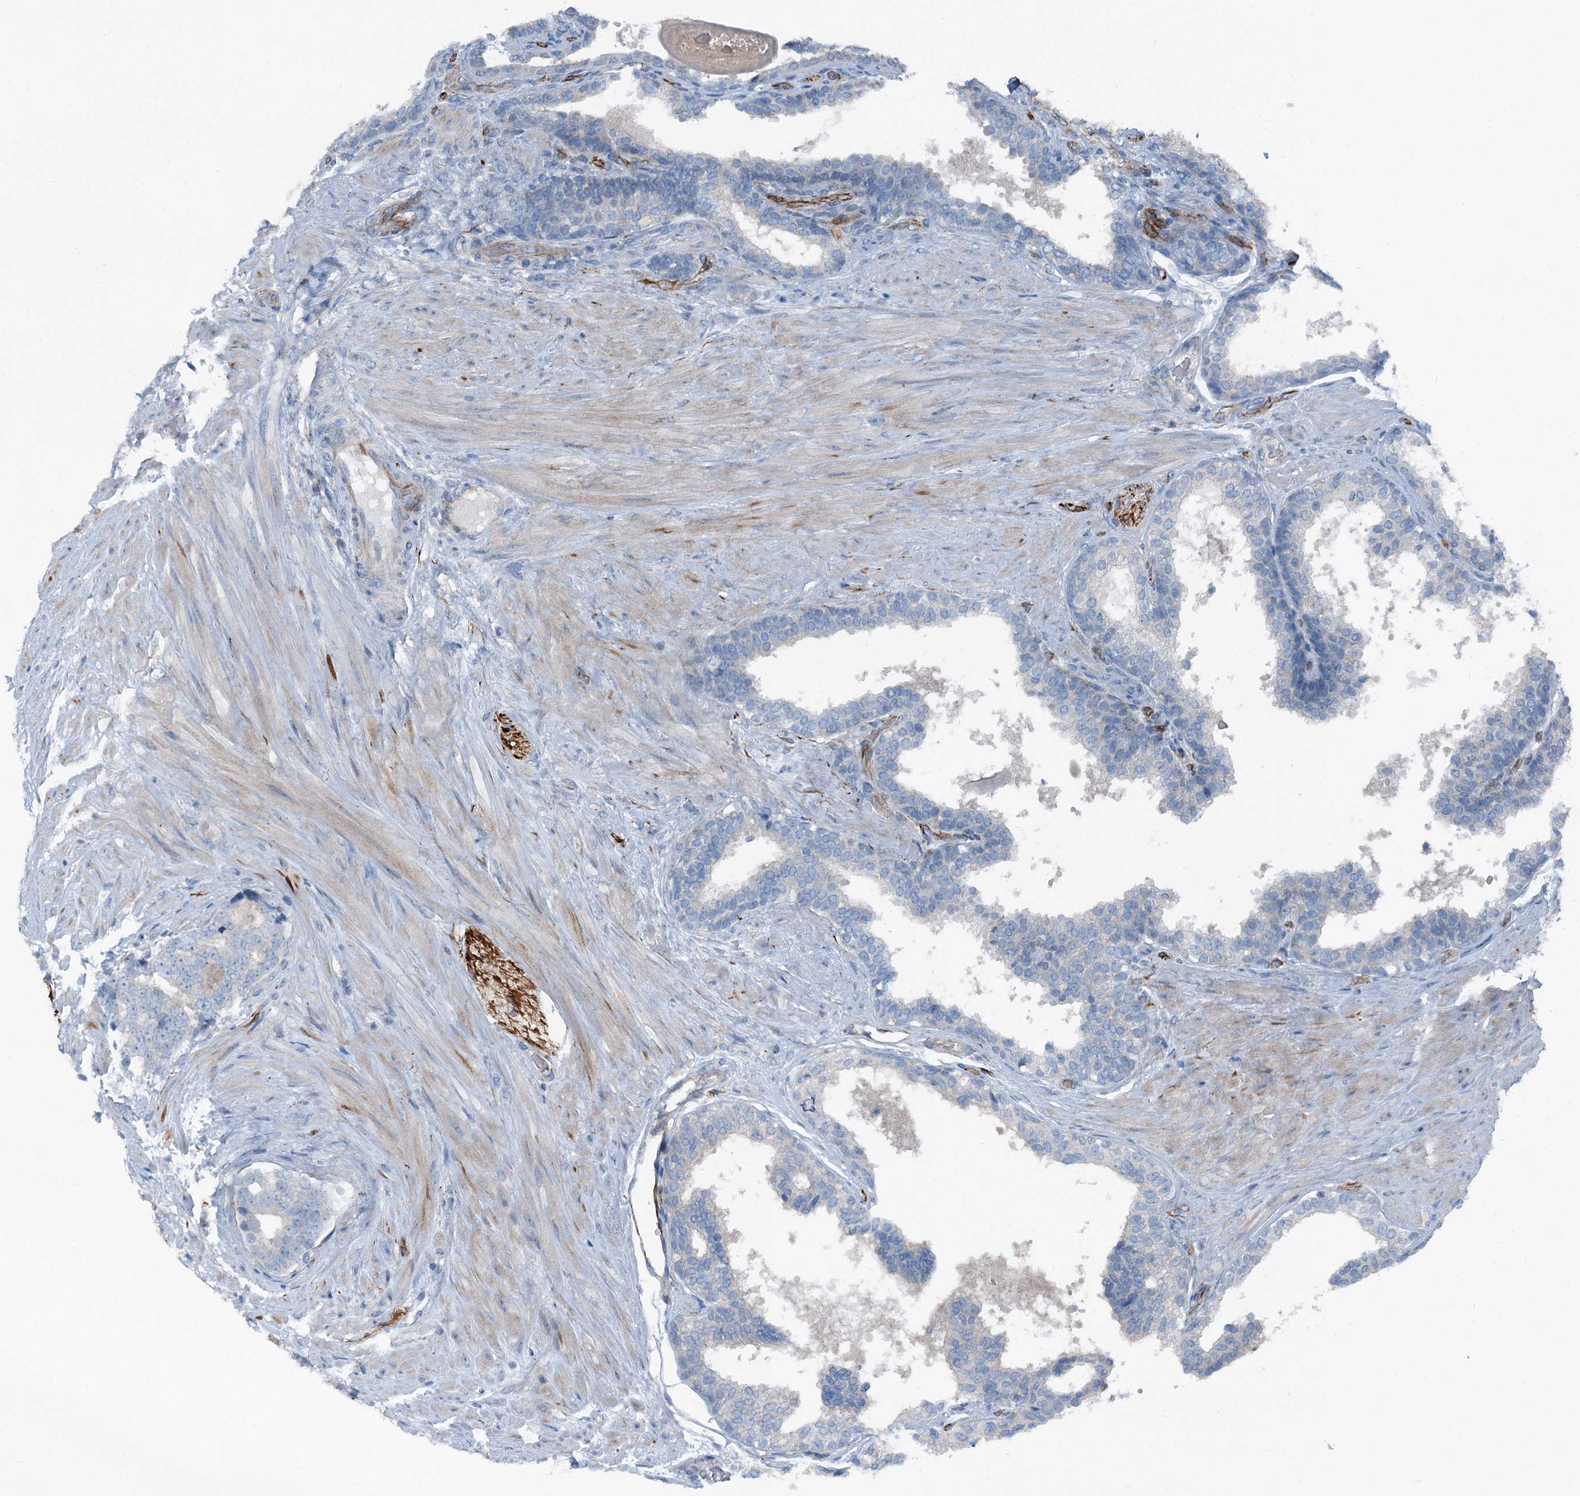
{"staining": {"intensity": "negative", "quantity": "none", "location": "none"}, "tissue": "prostate cancer", "cell_type": "Tumor cells", "image_type": "cancer", "snomed": [{"axis": "morphology", "description": "Adenocarcinoma, High grade"}, {"axis": "topography", "description": "Prostate"}], "caption": "Immunohistochemistry micrograph of neoplastic tissue: adenocarcinoma (high-grade) (prostate) stained with DAB exhibits no significant protein positivity in tumor cells. (Stains: DAB (3,3'-diaminobenzidine) IHC with hematoxylin counter stain, Microscopy: brightfield microscopy at high magnification).", "gene": "AXL", "patient": {"sex": "male", "age": 56}}